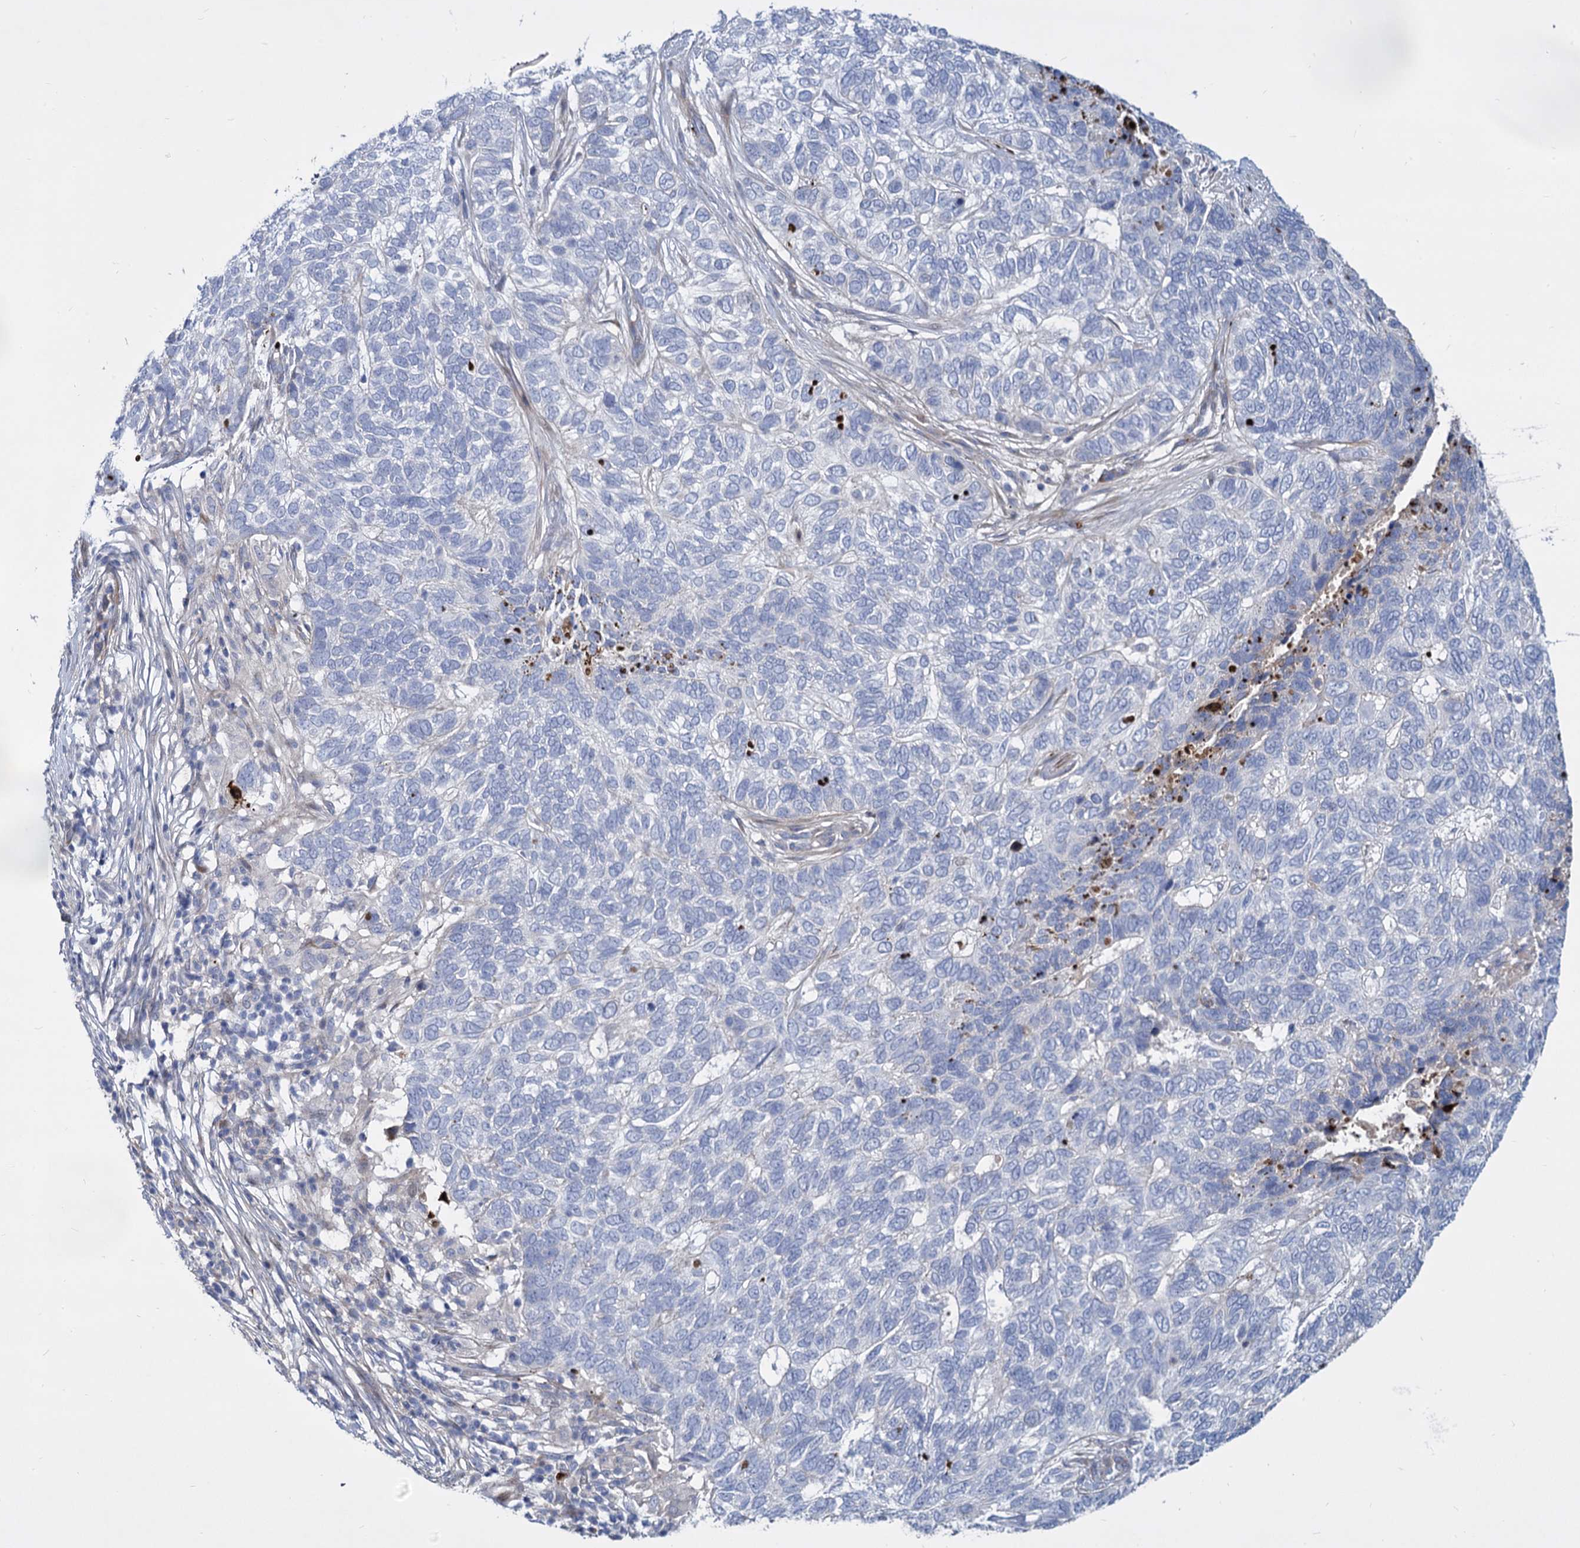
{"staining": {"intensity": "negative", "quantity": "none", "location": "none"}, "tissue": "skin cancer", "cell_type": "Tumor cells", "image_type": "cancer", "snomed": [{"axis": "morphology", "description": "Basal cell carcinoma"}, {"axis": "topography", "description": "Skin"}], "caption": "The IHC photomicrograph has no significant staining in tumor cells of basal cell carcinoma (skin) tissue.", "gene": "TRIM77", "patient": {"sex": "female", "age": 65}}